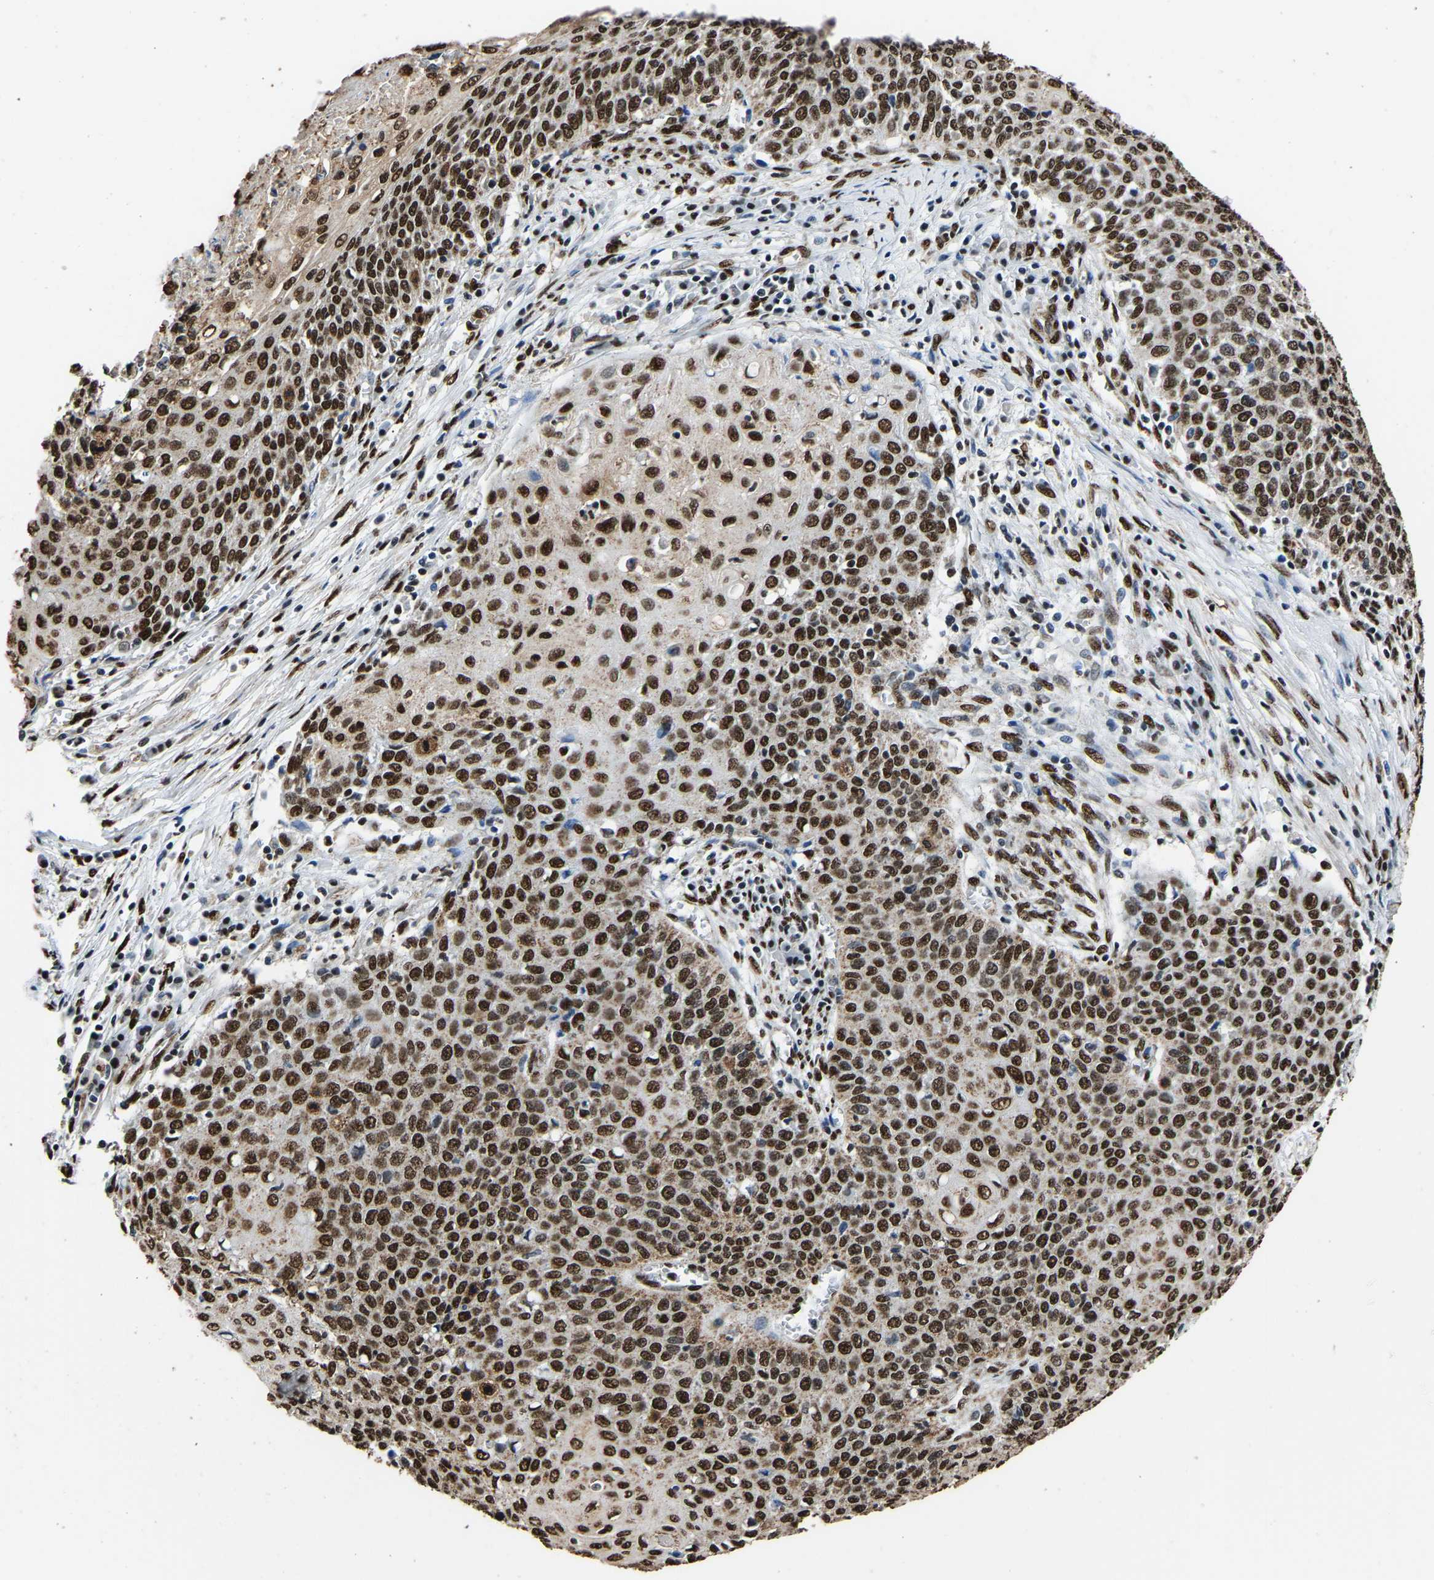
{"staining": {"intensity": "strong", "quantity": ">75%", "location": "nuclear"}, "tissue": "cervical cancer", "cell_type": "Tumor cells", "image_type": "cancer", "snomed": [{"axis": "morphology", "description": "Squamous cell carcinoma, NOS"}, {"axis": "topography", "description": "Cervix"}], "caption": "Protein analysis of cervical squamous cell carcinoma tissue demonstrates strong nuclear staining in about >75% of tumor cells.", "gene": "SAFB", "patient": {"sex": "female", "age": 39}}